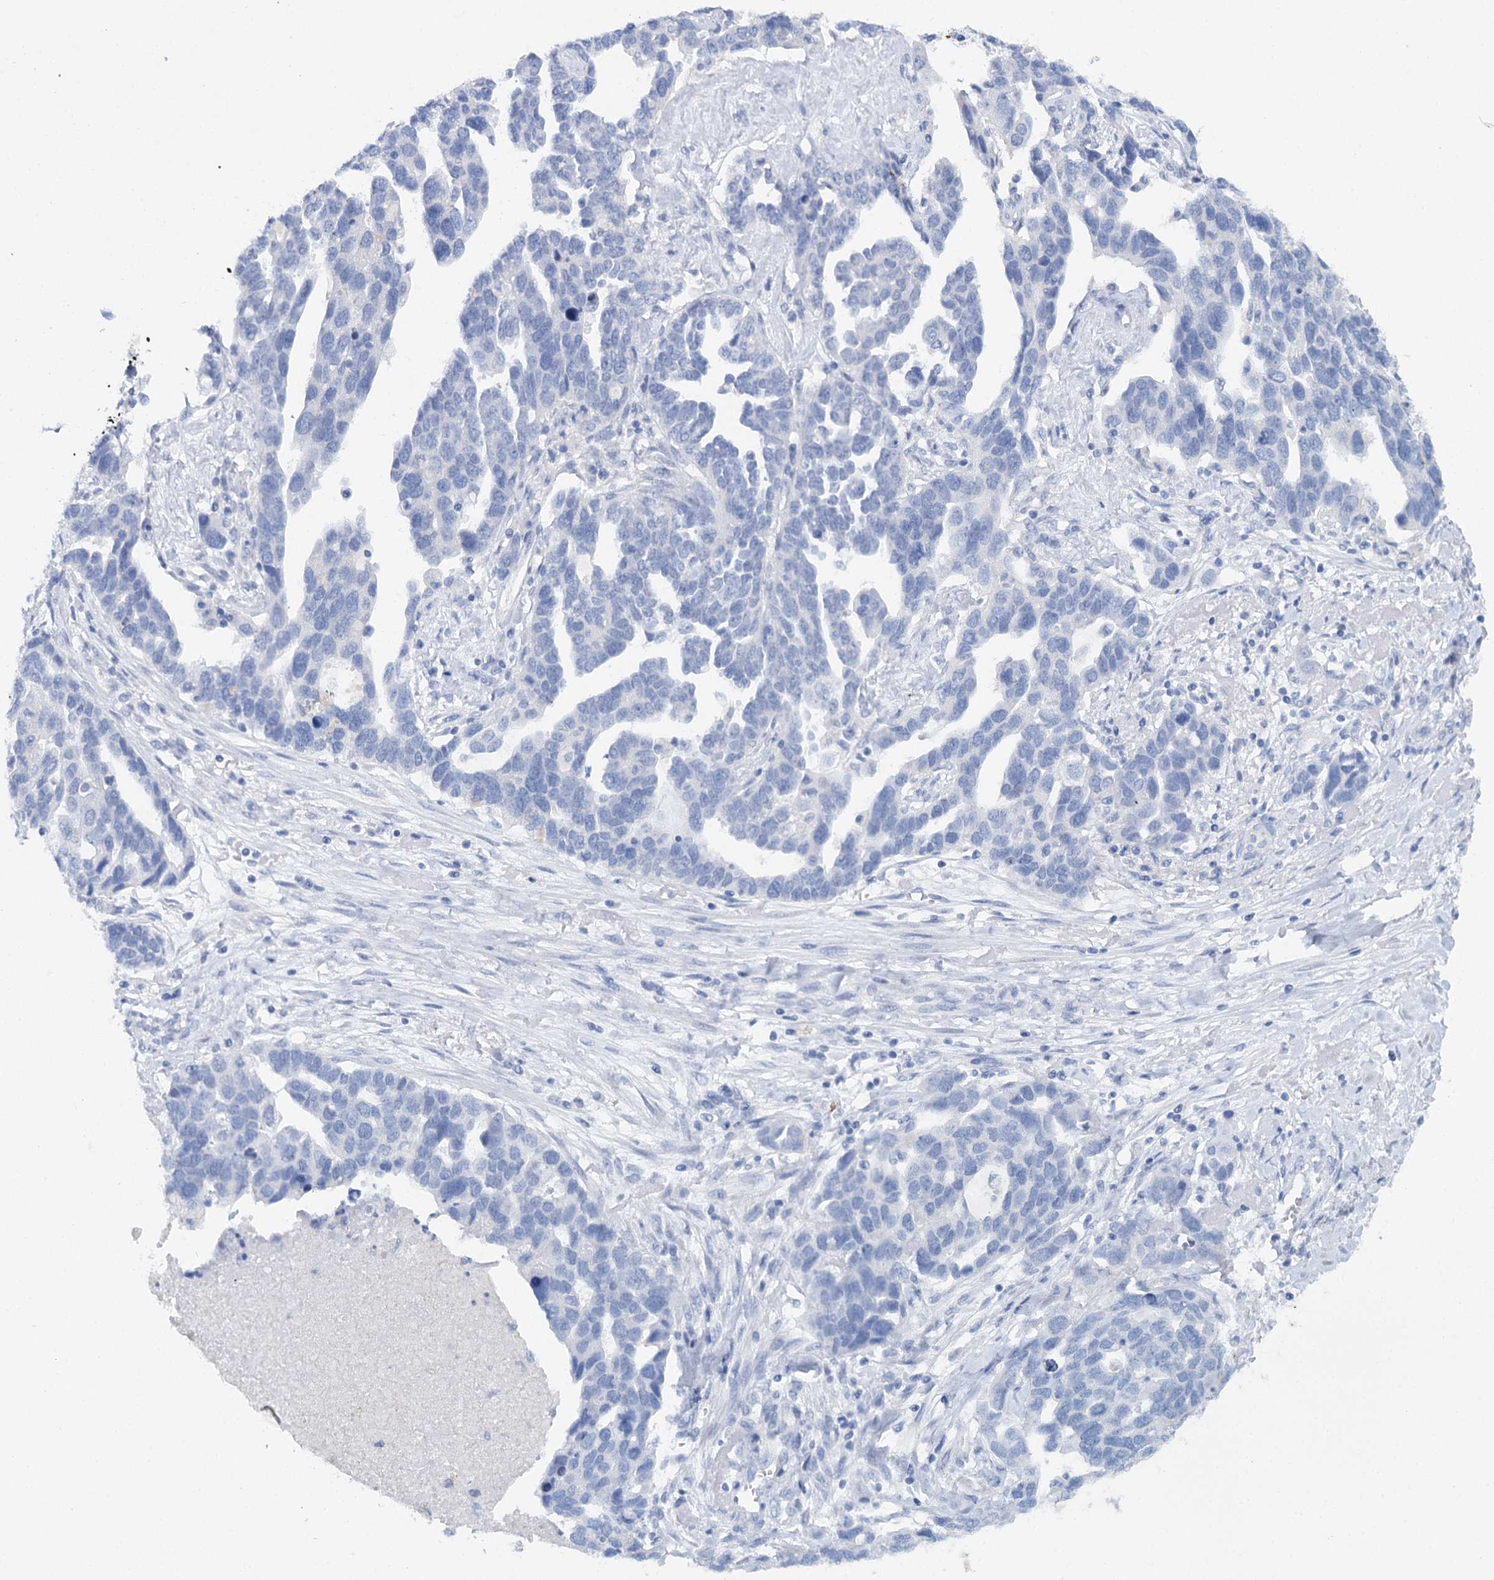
{"staining": {"intensity": "negative", "quantity": "none", "location": "none"}, "tissue": "ovarian cancer", "cell_type": "Tumor cells", "image_type": "cancer", "snomed": [{"axis": "morphology", "description": "Cystadenocarcinoma, serous, NOS"}, {"axis": "topography", "description": "Ovary"}], "caption": "DAB (3,3'-diaminobenzidine) immunohistochemical staining of ovarian serous cystadenocarcinoma shows no significant positivity in tumor cells.", "gene": "CEACAM8", "patient": {"sex": "female", "age": 54}}